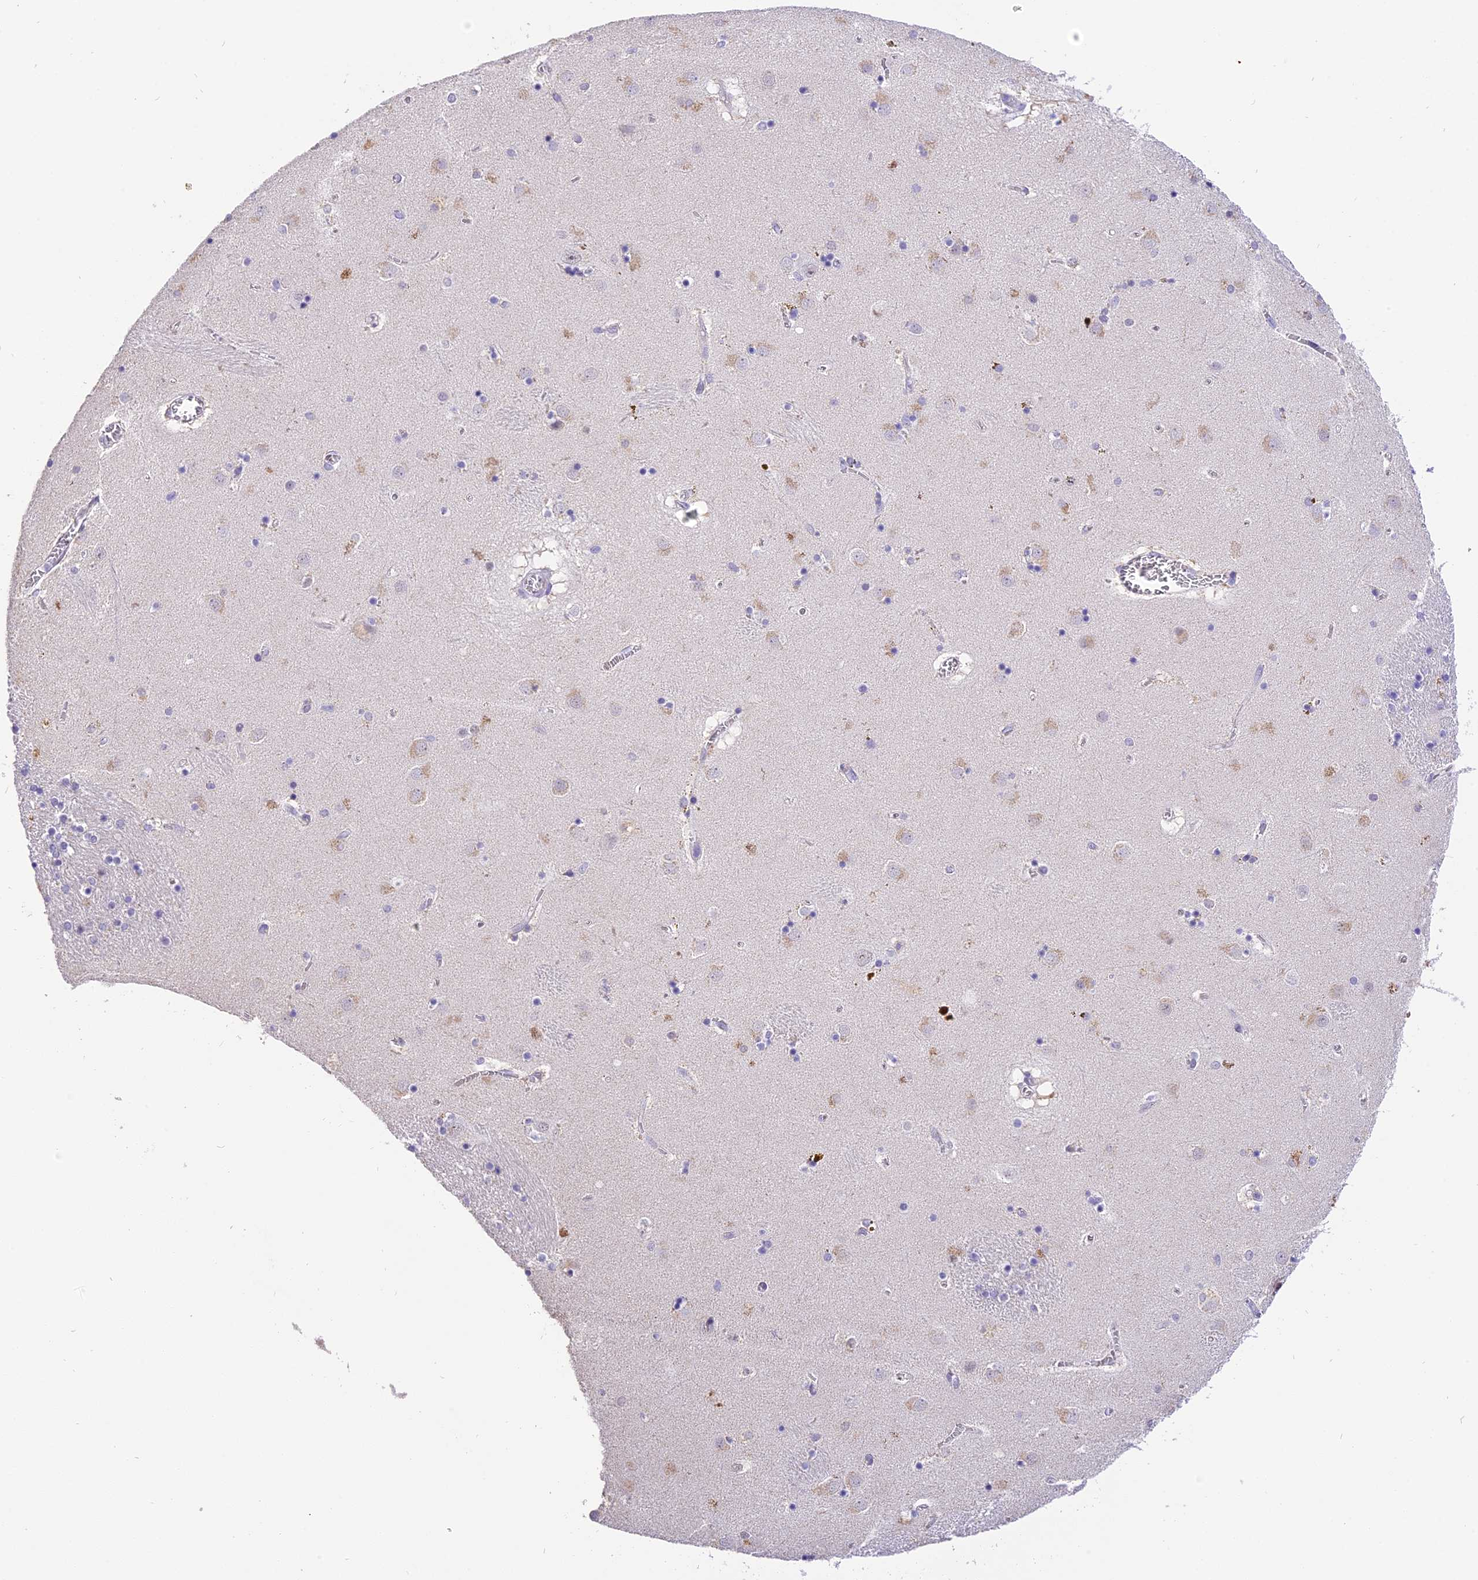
{"staining": {"intensity": "negative", "quantity": "none", "location": "none"}, "tissue": "caudate", "cell_type": "Glial cells", "image_type": "normal", "snomed": [{"axis": "morphology", "description": "Normal tissue, NOS"}, {"axis": "topography", "description": "Lateral ventricle wall"}], "caption": "The IHC histopathology image has no significant staining in glial cells of caudate. (DAB (3,3'-diaminobenzidine) IHC visualized using brightfield microscopy, high magnification).", "gene": "AHSP", "patient": {"sex": "male", "age": 70}}